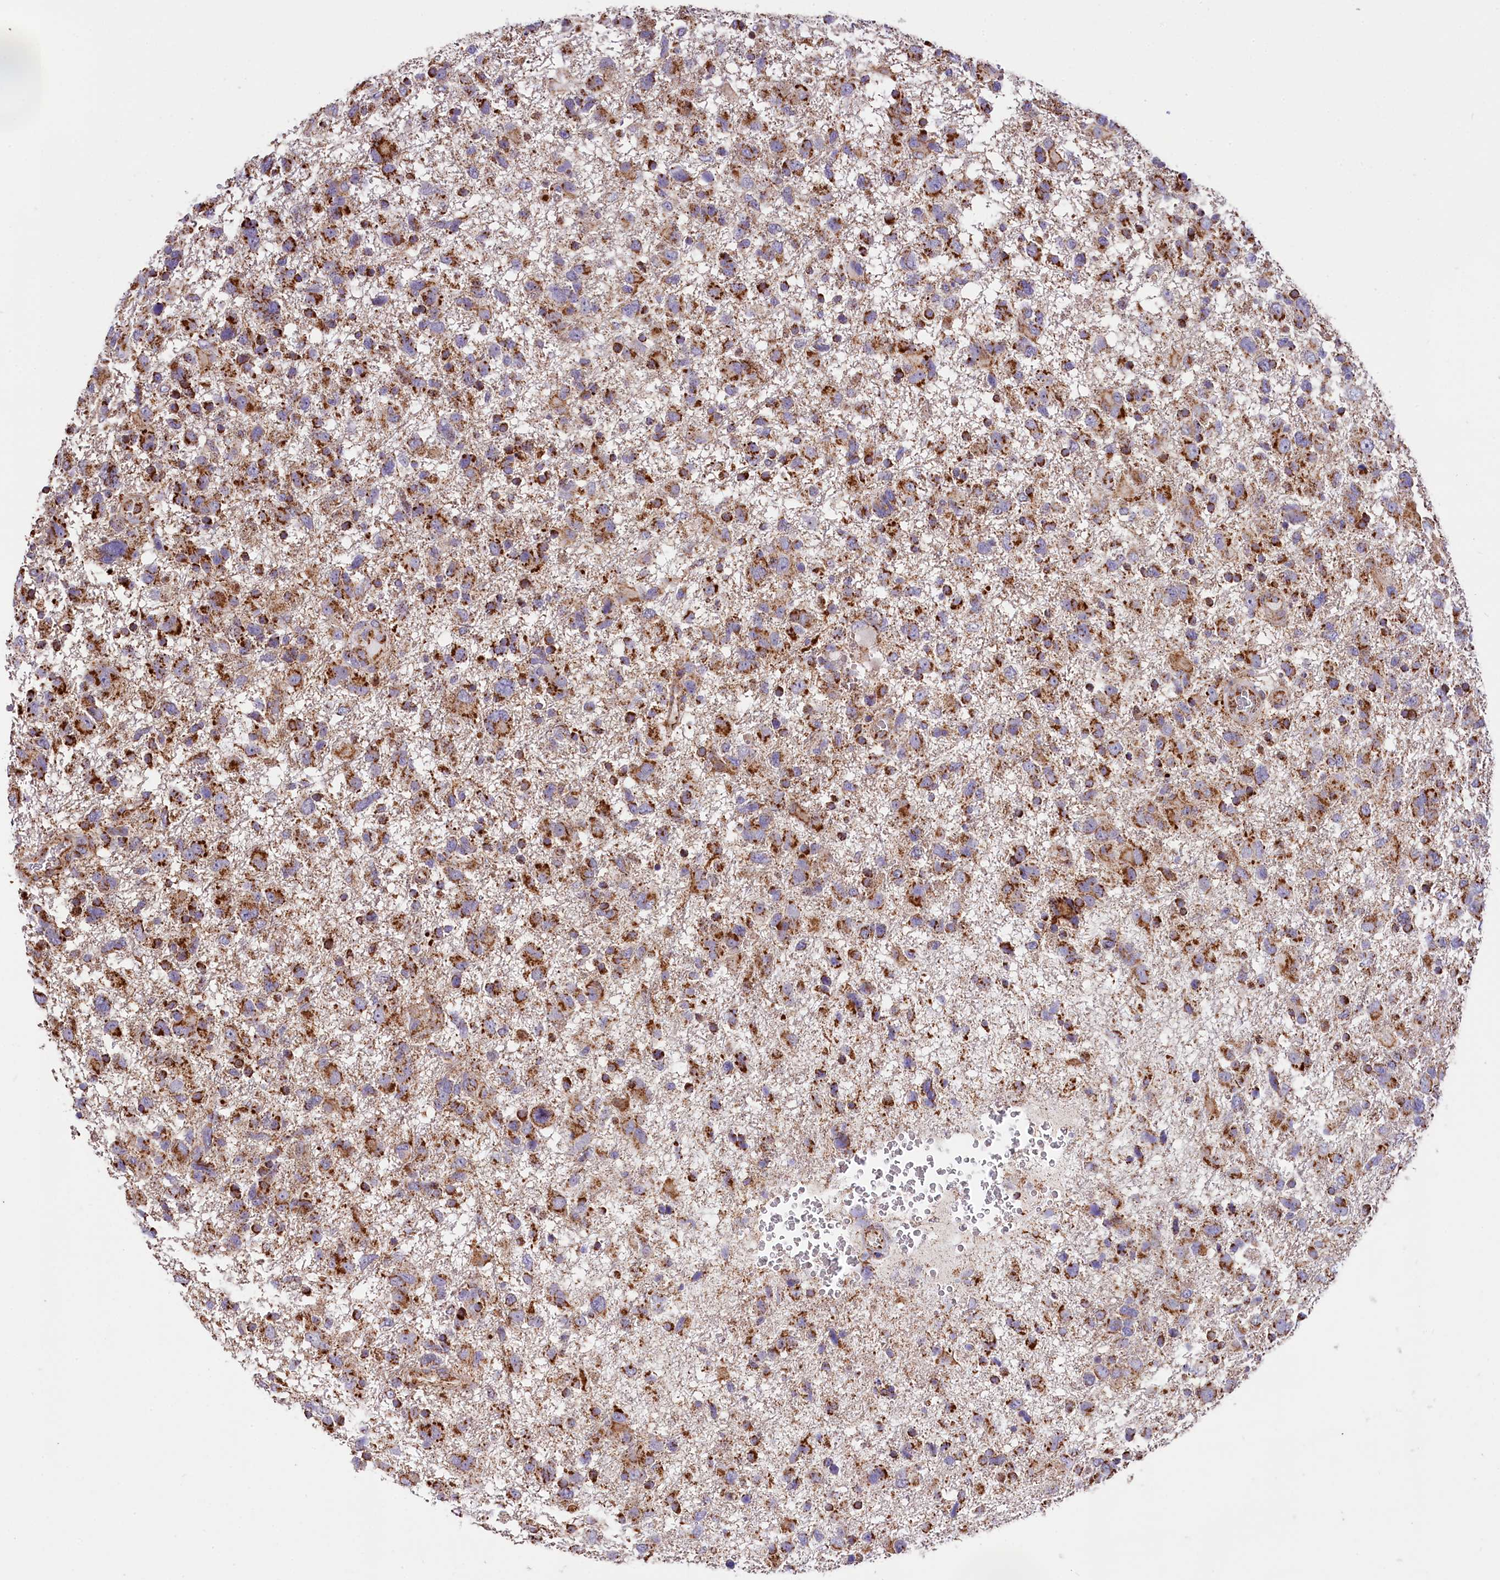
{"staining": {"intensity": "strong", "quantity": ">75%", "location": "cytoplasmic/membranous"}, "tissue": "glioma", "cell_type": "Tumor cells", "image_type": "cancer", "snomed": [{"axis": "morphology", "description": "Glioma, malignant, High grade"}, {"axis": "topography", "description": "Brain"}], "caption": "Brown immunohistochemical staining in human malignant high-grade glioma displays strong cytoplasmic/membranous staining in about >75% of tumor cells.", "gene": "NDUFA8", "patient": {"sex": "male", "age": 61}}